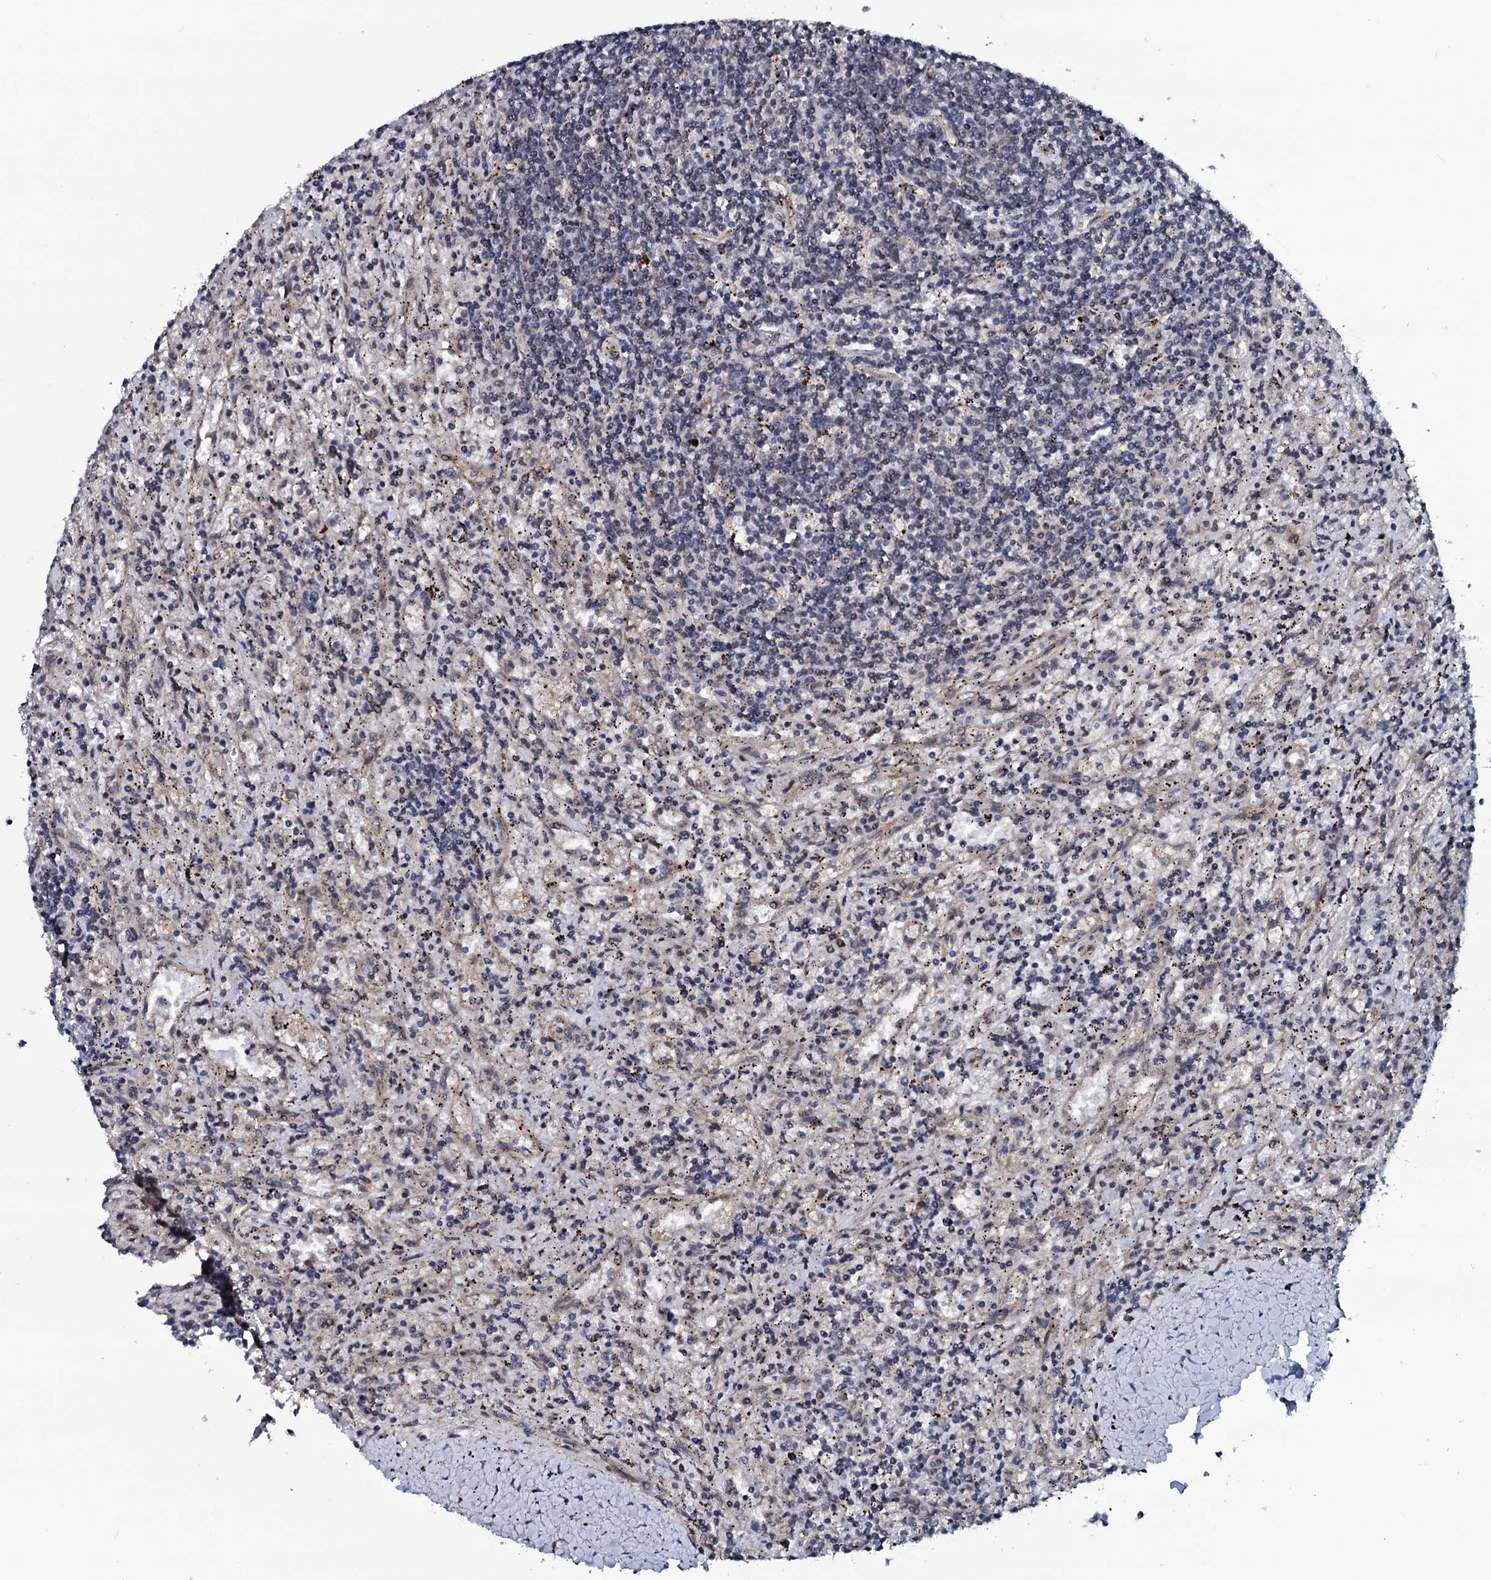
{"staining": {"intensity": "negative", "quantity": "none", "location": "none"}, "tissue": "lymphoma", "cell_type": "Tumor cells", "image_type": "cancer", "snomed": [{"axis": "morphology", "description": "Malignant lymphoma, non-Hodgkin's type, Low grade"}, {"axis": "topography", "description": "Spleen"}], "caption": "An image of lymphoma stained for a protein demonstrates no brown staining in tumor cells.", "gene": "OGFOD2", "patient": {"sex": "male", "age": 76}}